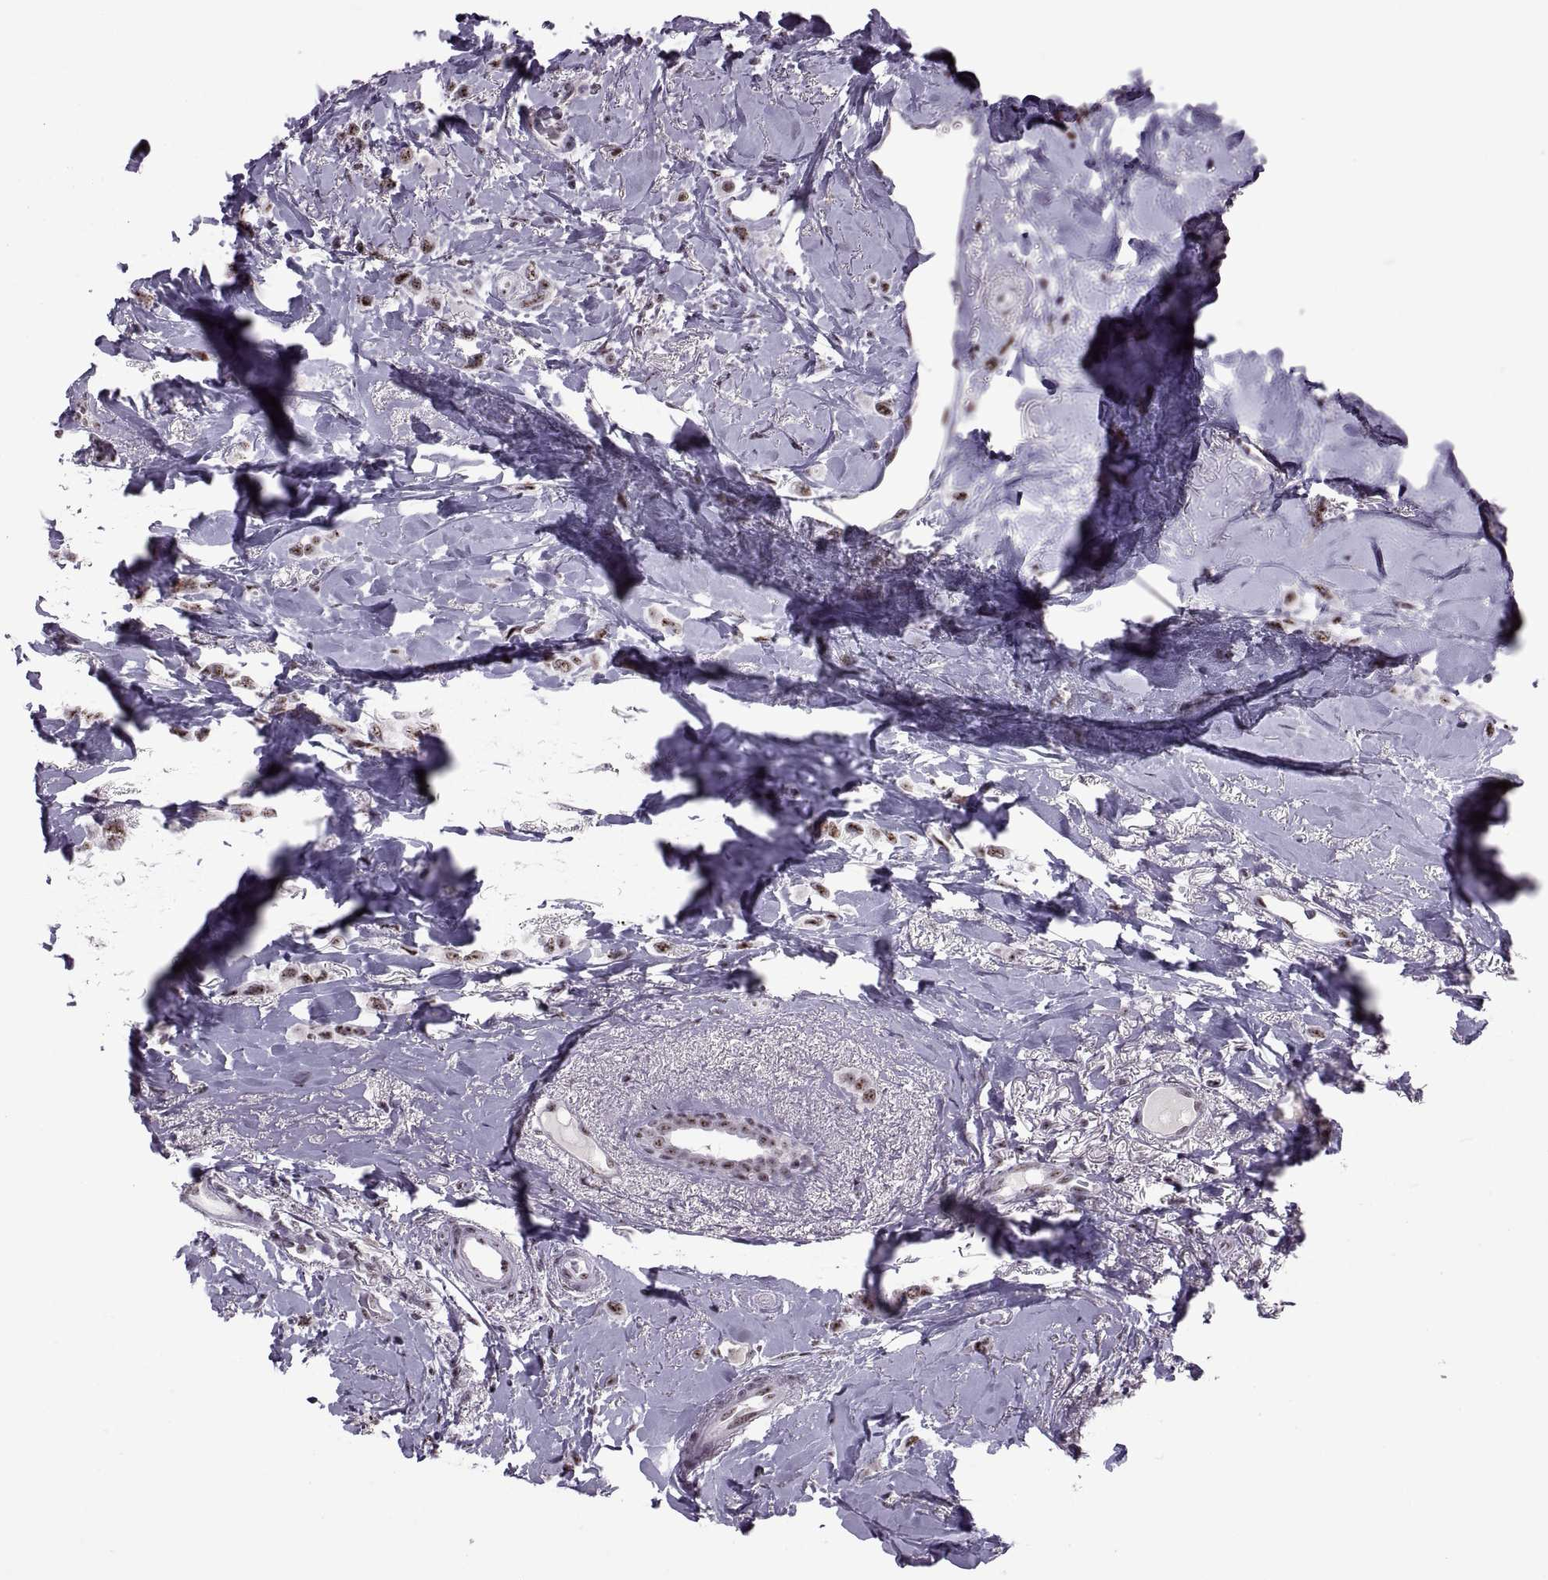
{"staining": {"intensity": "moderate", "quantity": ">75%", "location": "nuclear"}, "tissue": "breast cancer", "cell_type": "Tumor cells", "image_type": "cancer", "snomed": [{"axis": "morphology", "description": "Lobular carcinoma"}, {"axis": "topography", "description": "Breast"}], "caption": "Tumor cells demonstrate medium levels of moderate nuclear staining in approximately >75% of cells in human breast cancer. The protein of interest is stained brown, and the nuclei are stained in blue (DAB (3,3'-diaminobenzidine) IHC with brightfield microscopy, high magnification).", "gene": "MAGEA4", "patient": {"sex": "female", "age": 66}}